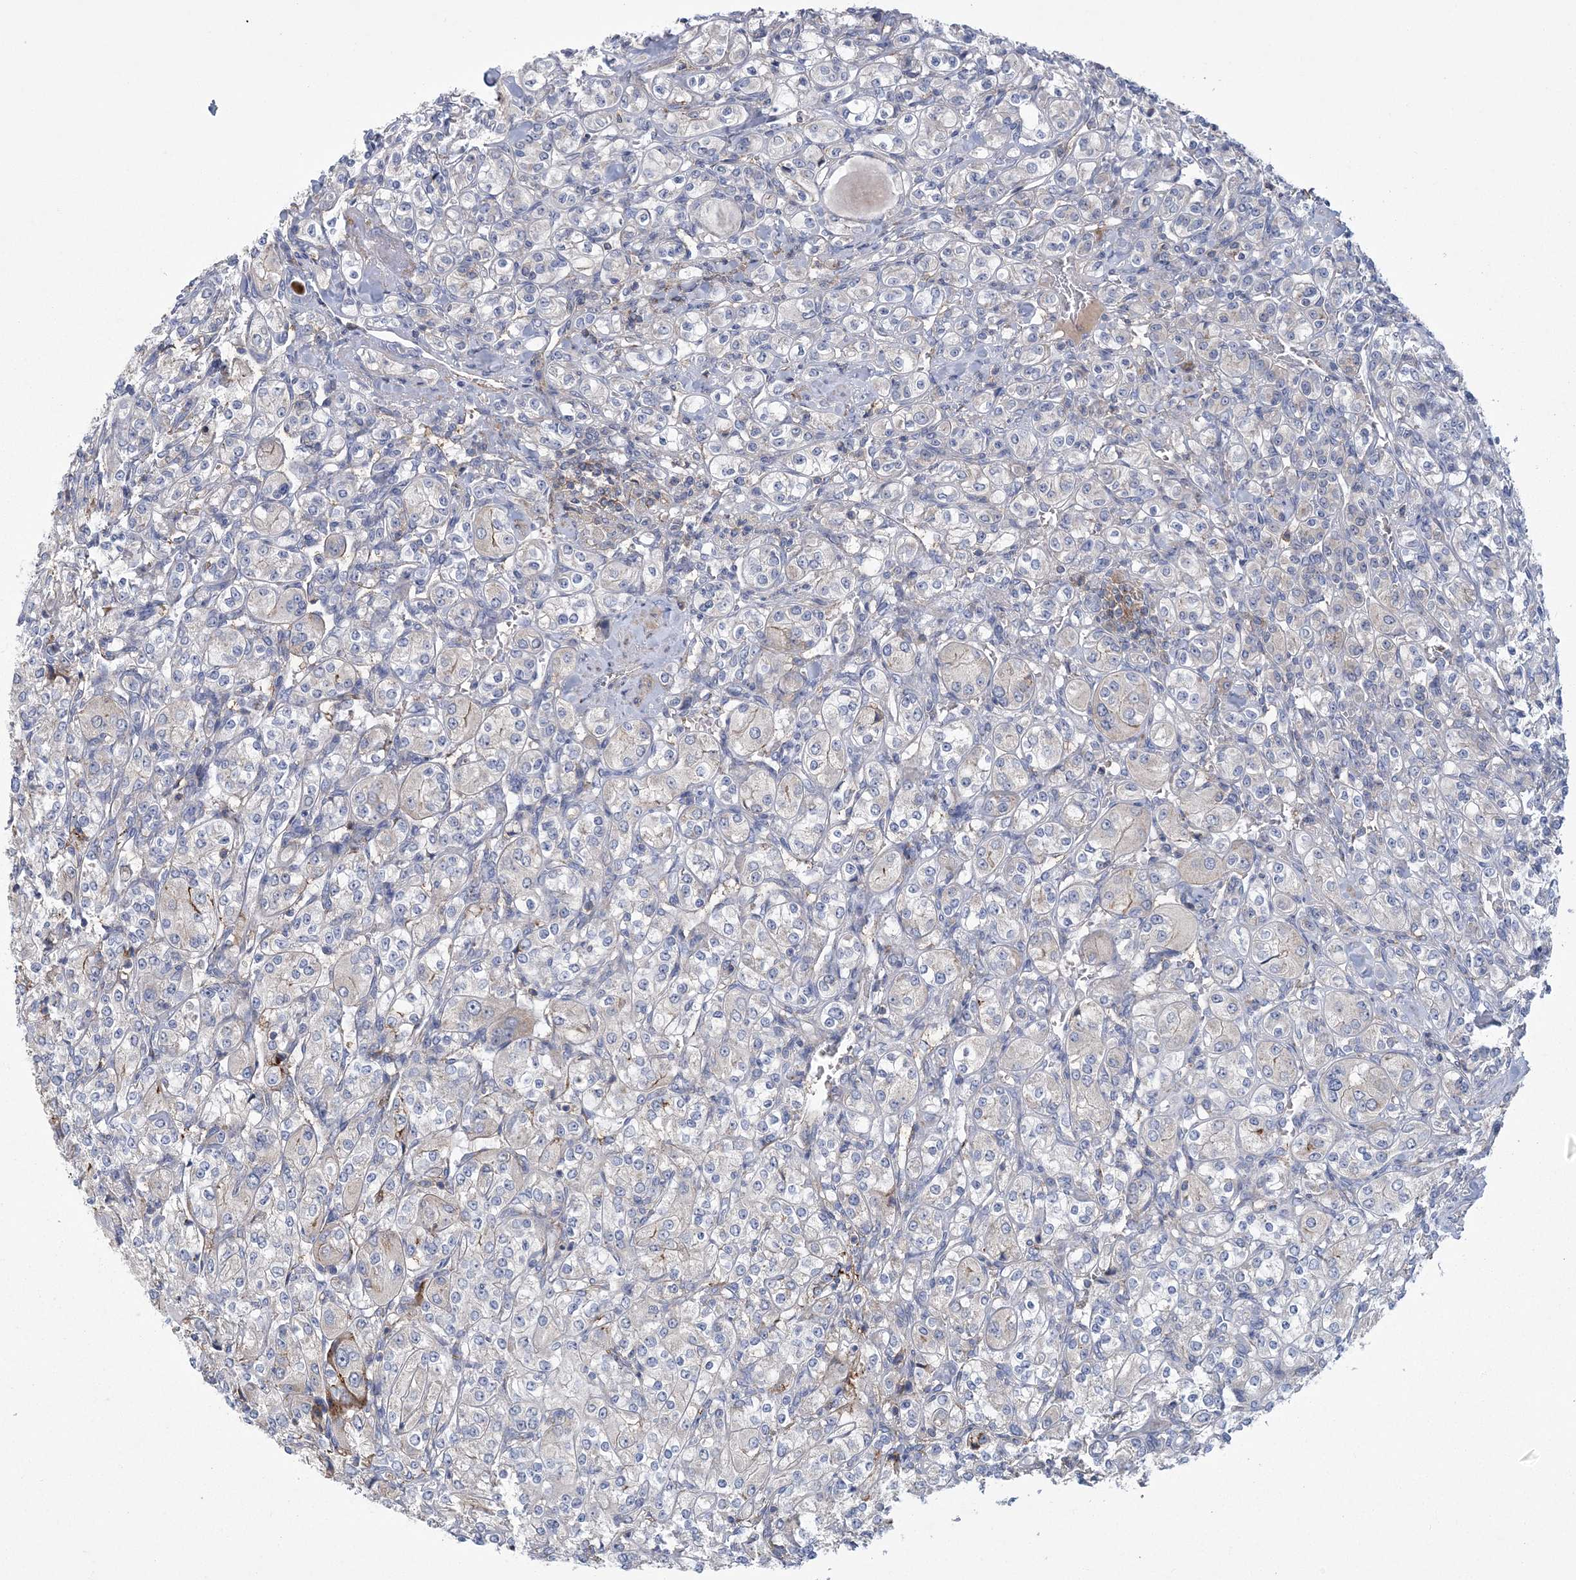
{"staining": {"intensity": "negative", "quantity": "none", "location": "none"}, "tissue": "renal cancer", "cell_type": "Tumor cells", "image_type": "cancer", "snomed": [{"axis": "morphology", "description": "Adenocarcinoma, NOS"}, {"axis": "topography", "description": "Kidney"}], "caption": "DAB immunohistochemical staining of renal cancer shows no significant expression in tumor cells.", "gene": "ARSJ", "patient": {"sex": "male", "age": 77}}